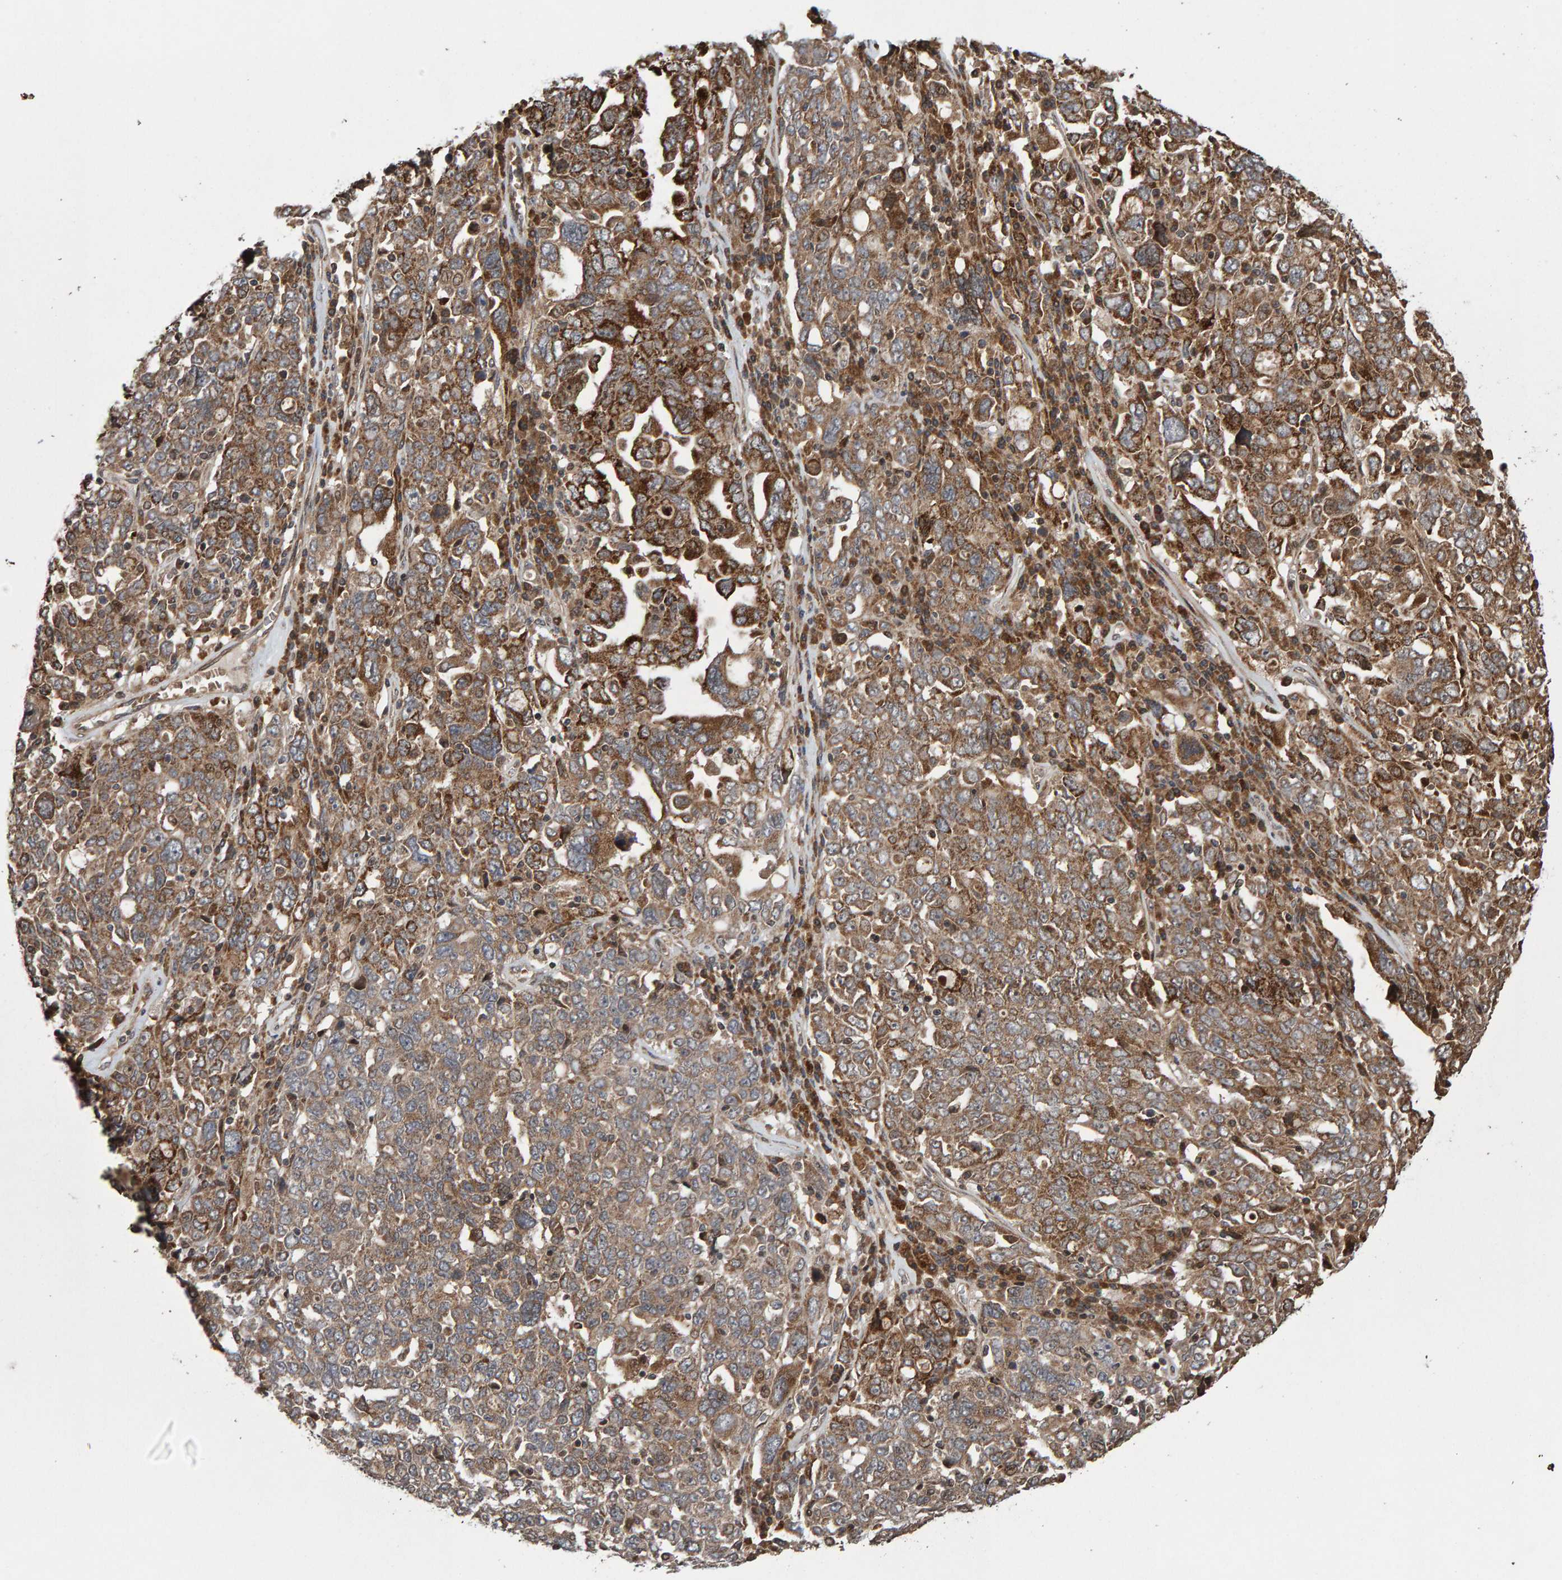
{"staining": {"intensity": "moderate", "quantity": ">75%", "location": "cytoplasmic/membranous"}, "tissue": "ovarian cancer", "cell_type": "Tumor cells", "image_type": "cancer", "snomed": [{"axis": "morphology", "description": "Carcinoma, endometroid"}, {"axis": "topography", "description": "Ovary"}], "caption": "Immunohistochemical staining of human ovarian endometroid carcinoma displays medium levels of moderate cytoplasmic/membranous expression in about >75% of tumor cells. The staining is performed using DAB brown chromogen to label protein expression. The nuclei are counter-stained blue using hematoxylin.", "gene": "PECR", "patient": {"sex": "female", "age": 62}}